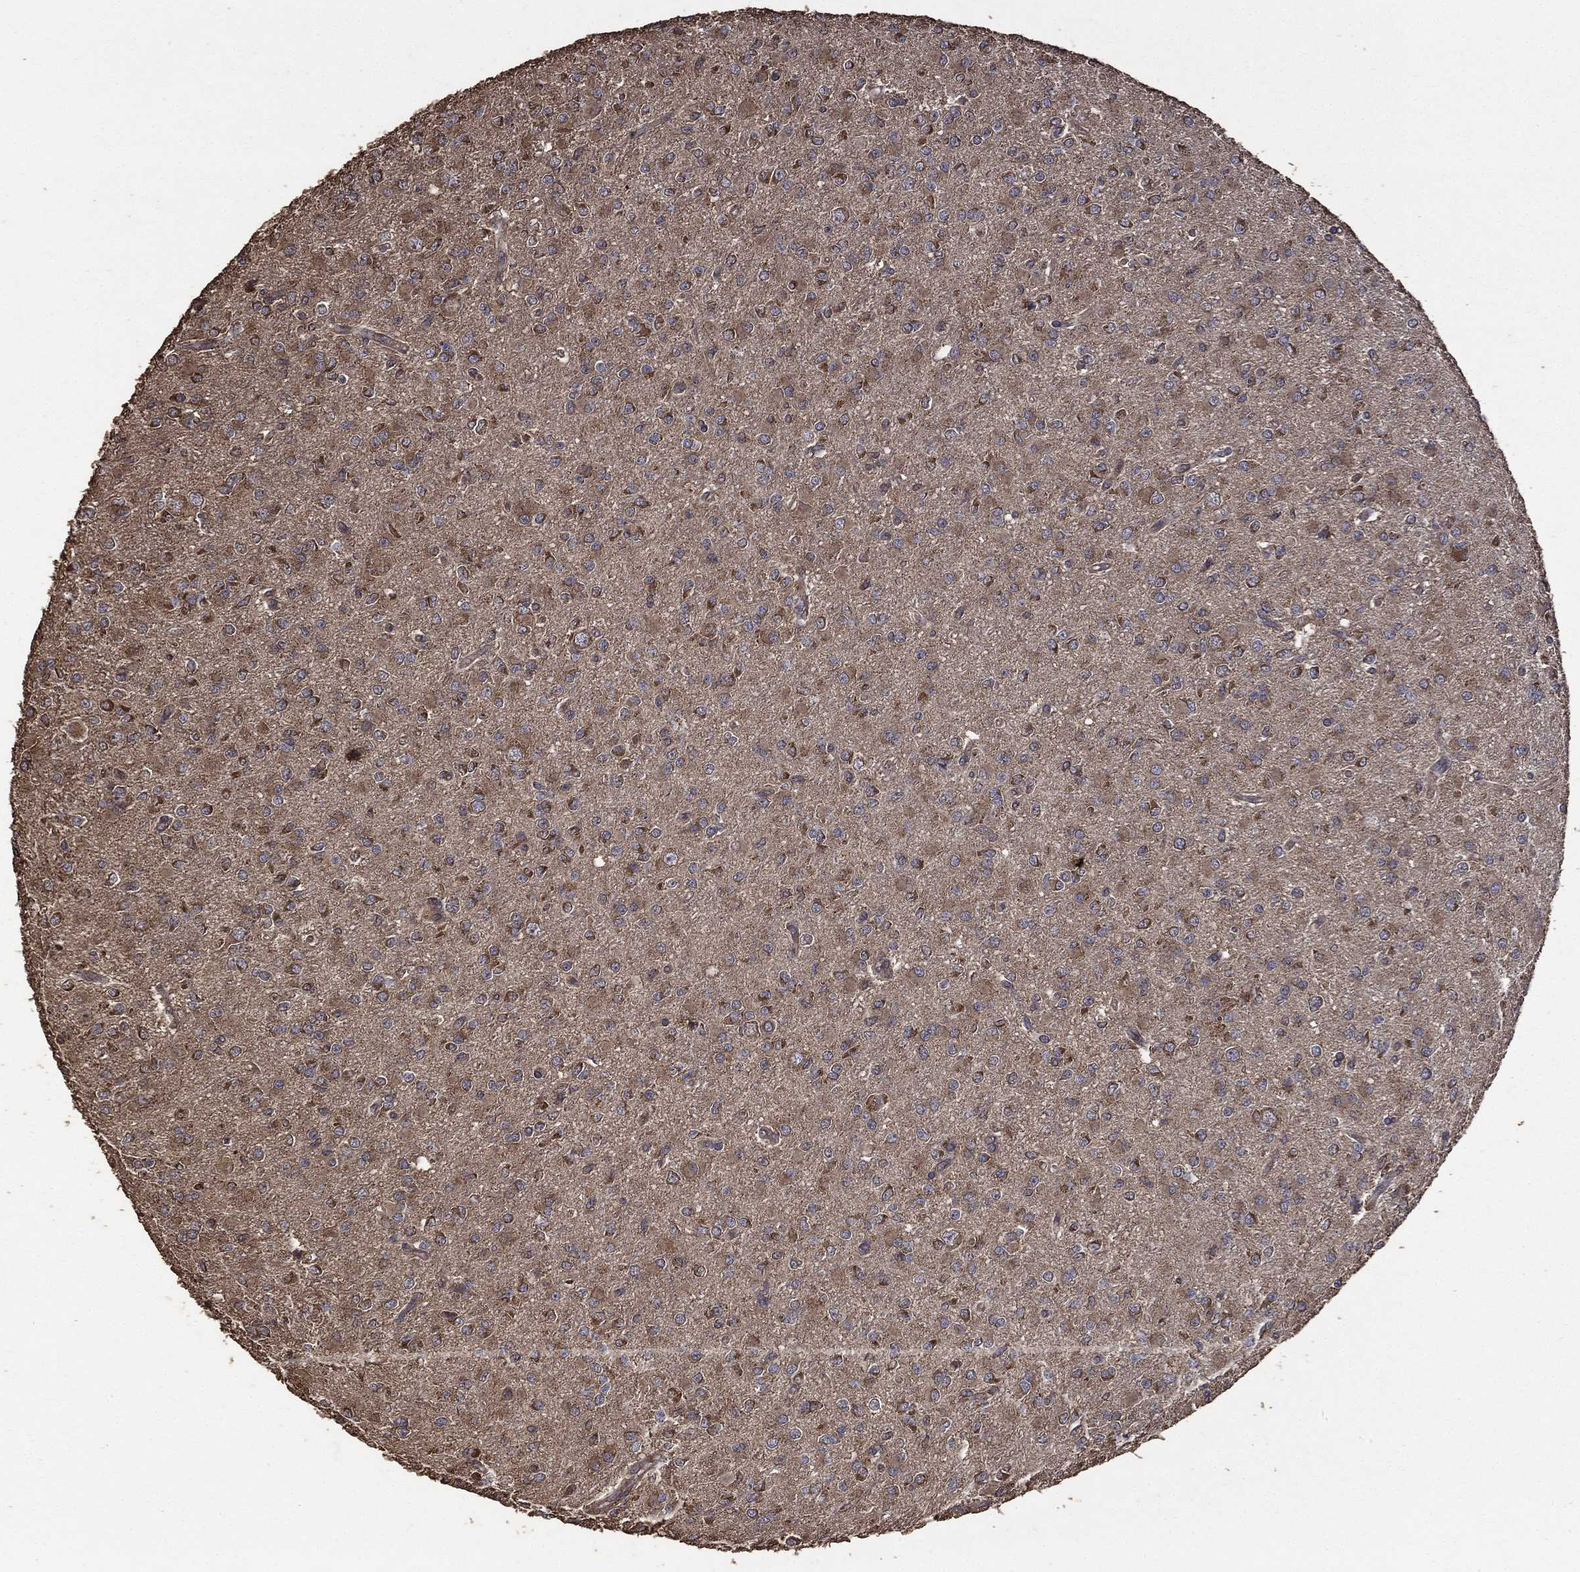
{"staining": {"intensity": "weak", "quantity": ">75%", "location": "cytoplasmic/membranous"}, "tissue": "glioma", "cell_type": "Tumor cells", "image_type": "cancer", "snomed": [{"axis": "morphology", "description": "Glioma, malignant, Low grade"}, {"axis": "topography", "description": "Brain"}], "caption": "Glioma stained with immunohistochemistry (IHC) displays weak cytoplasmic/membranous expression in about >75% of tumor cells.", "gene": "METTL27", "patient": {"sex": "male", "age": 27}}